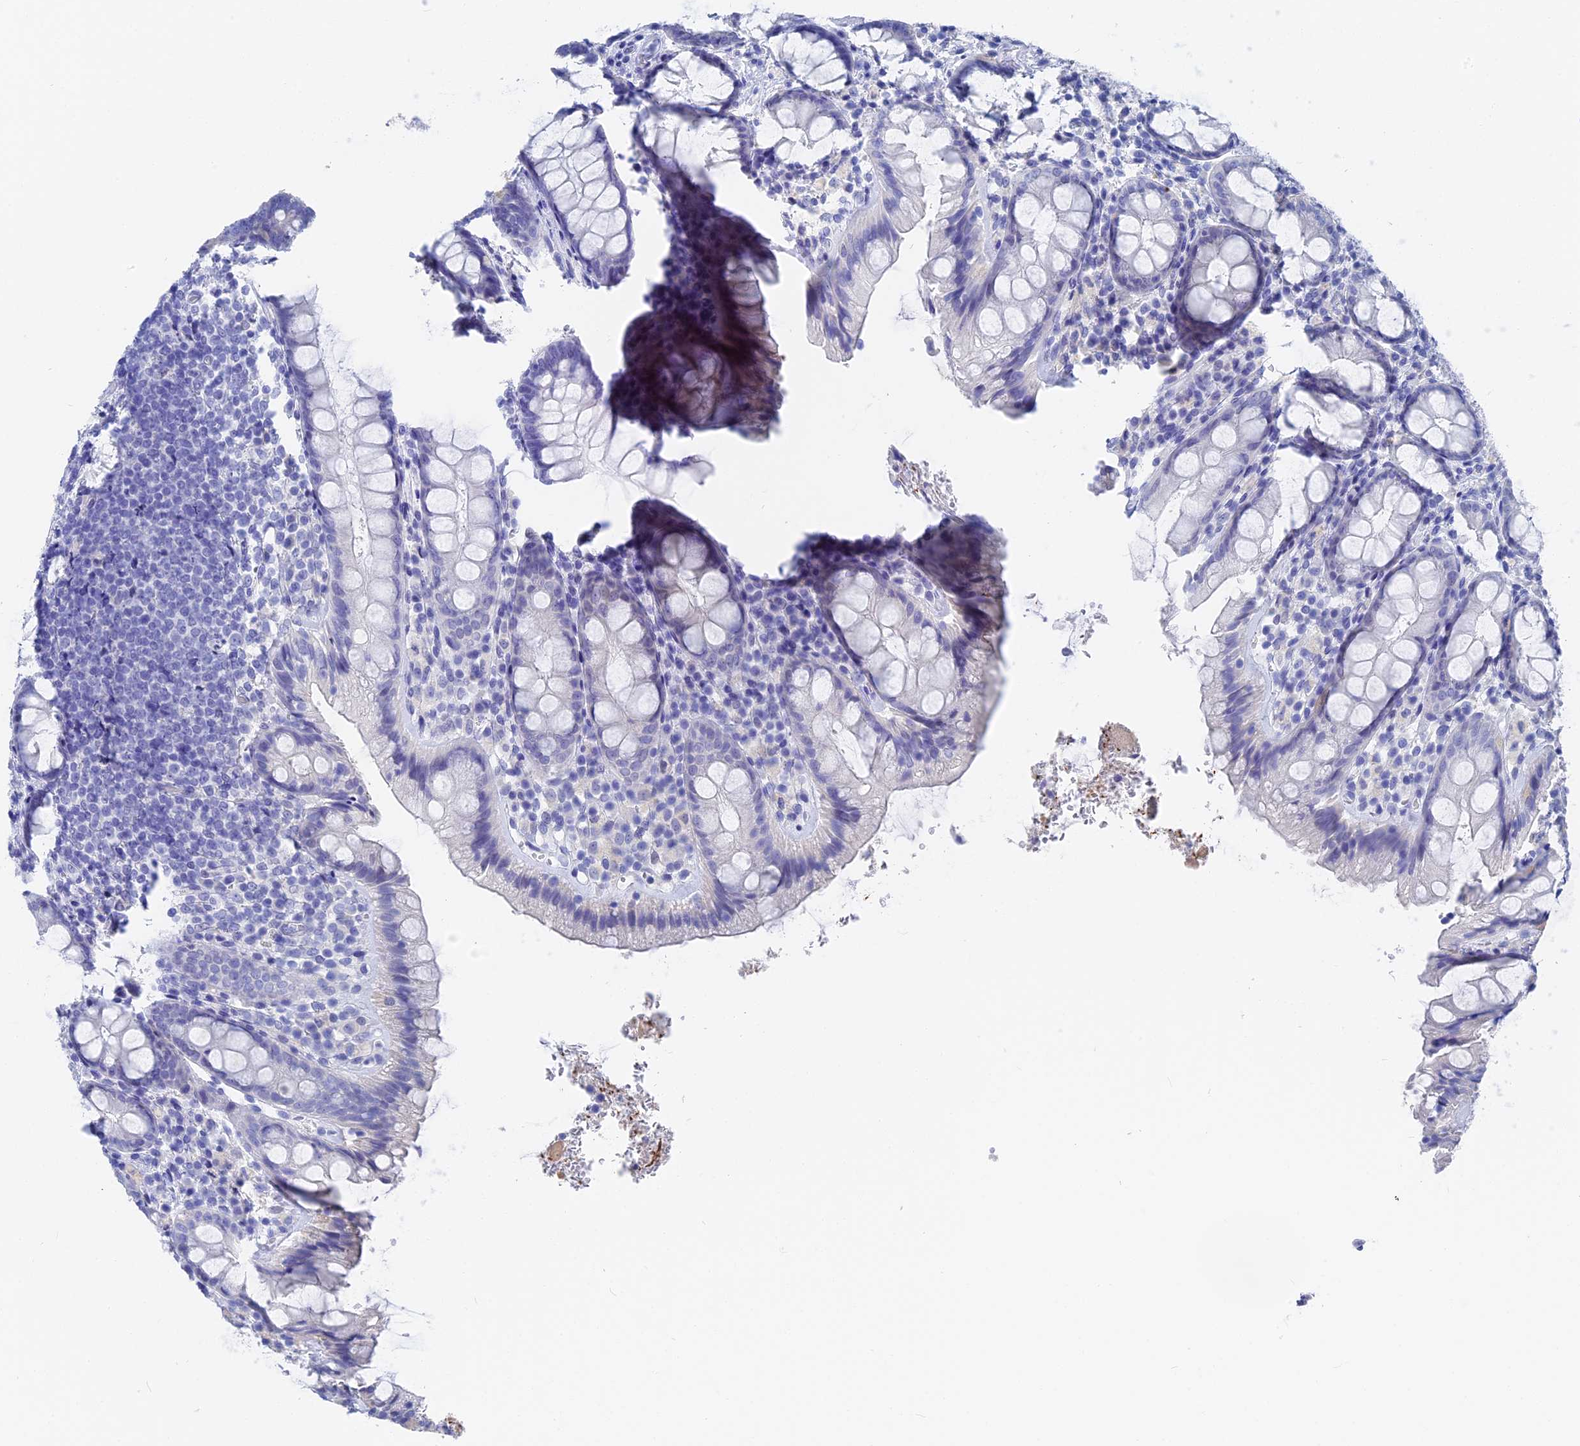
{"staining": {"intensity": "negative", "quantity": "none", "location": "none"}, "tissue": "rectum", "cell_type": "Glandular cells", "image_type": "normal", "snomed": [{"axis": "morphology", "description": "Normal tissue, NOS"}, {"axis": "topography", "description": "Rectum"}], "caption": "This is a histopathology image of immunohistochemistry staining of unremarkable rectum, which shows no staining in glandular cells.", "gene": "VPS33B", "patient": {"sex": "male", "age": 83}}